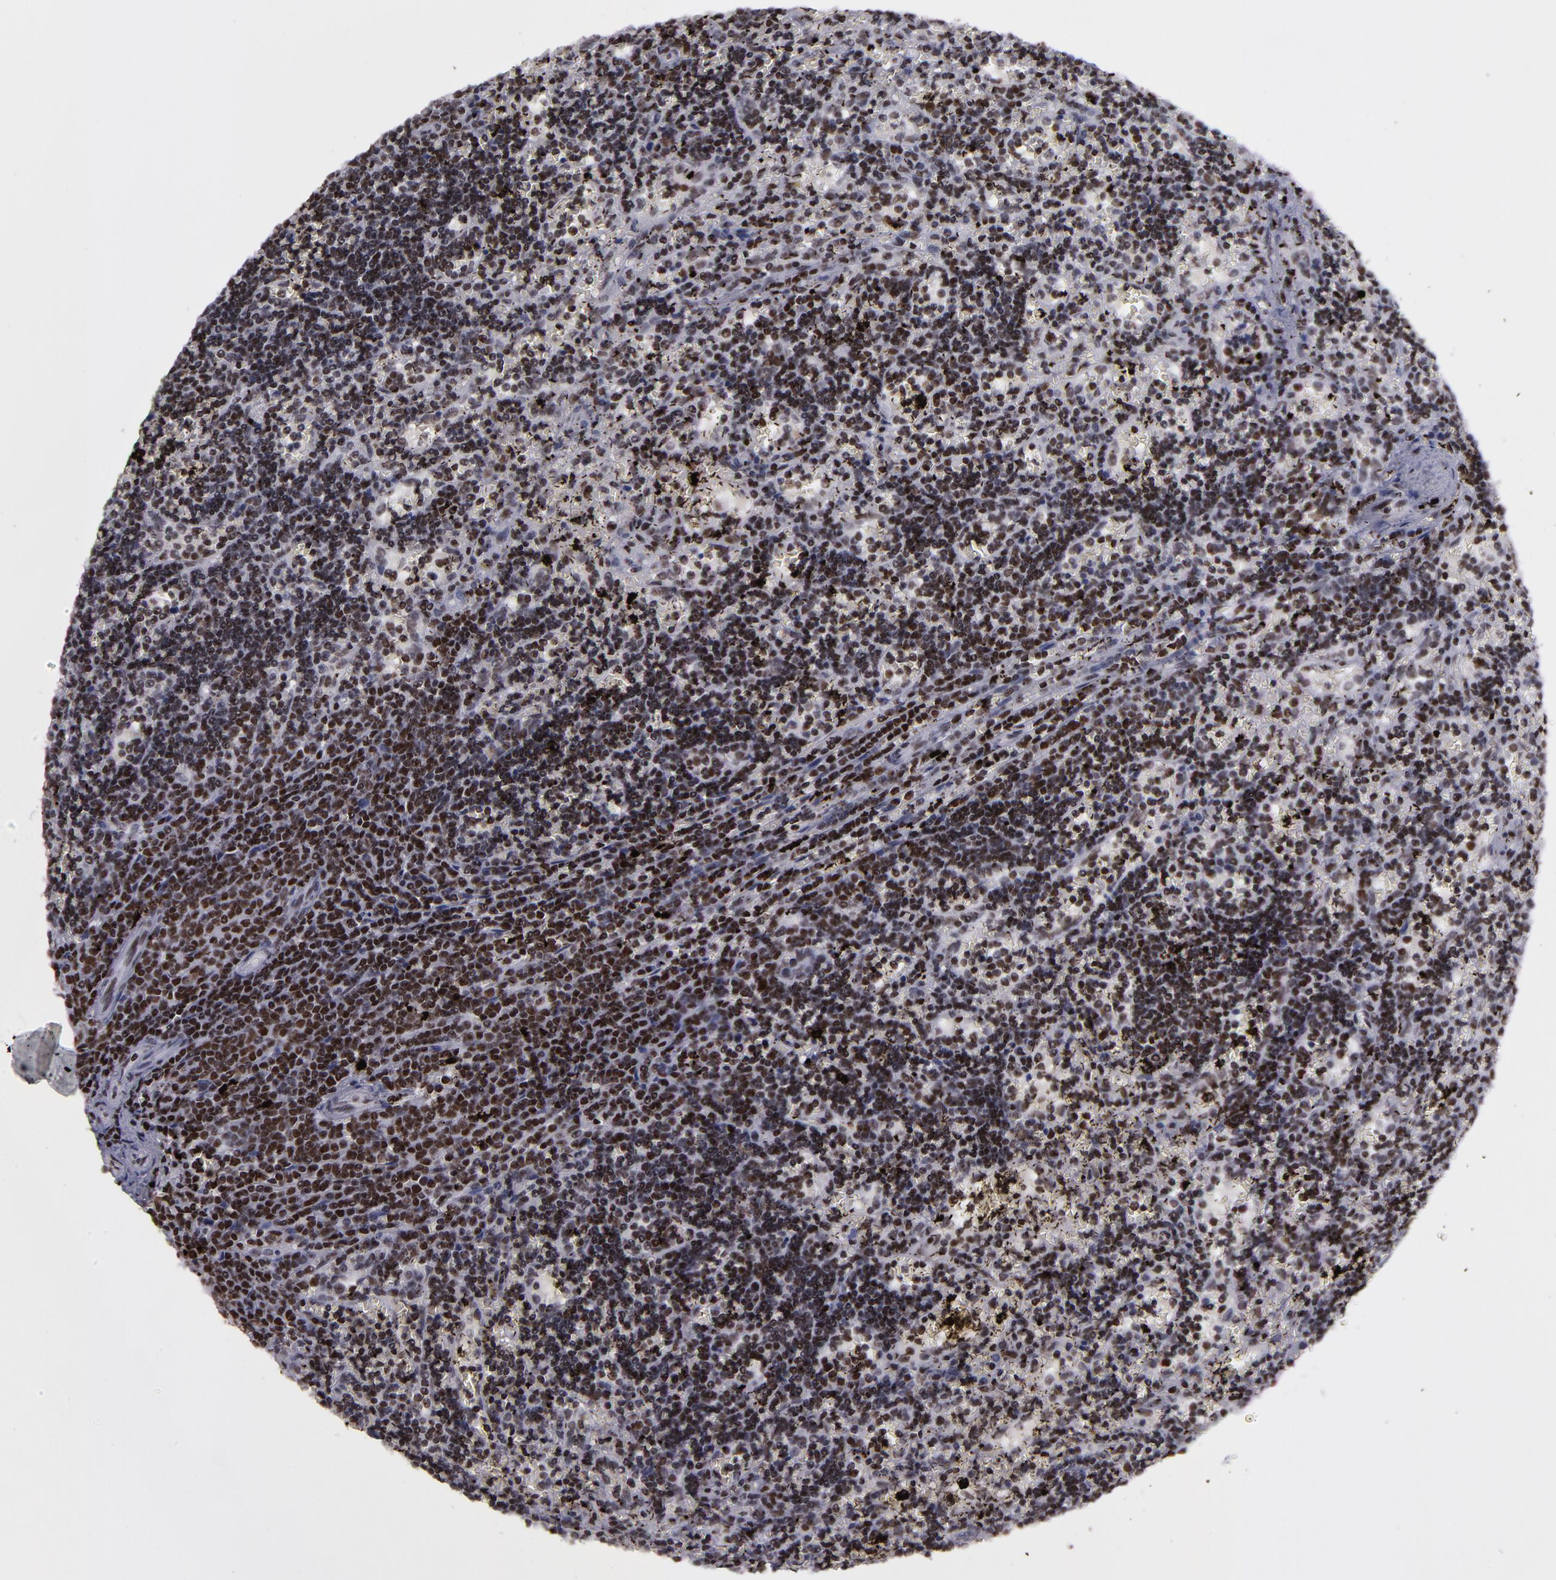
{"staining": {"intensity": "strong", "quantity": ">75%", "location": "nuclear"}, "tissue": "lymphoma", "cell_type": "Tumor cells", "image_type": "cancer", "snomed": [{"axis": "morphology", "description": "Malignant lymphoma, non-Hodgkin's type, Low grade"}, {"axis": "topography", "description": "Spleen"}], "caption": "DAB immunohistochemical staining of lymphoma demonstrates strong nuclear protein expression in about >75% of tumor cells. (Stains: DAB in brown, nuclei in blue, Microscopy: brightfield microscopy at high magnification).", "gene": "TERF2", "patient": {"sex": "male", "age": 60}}